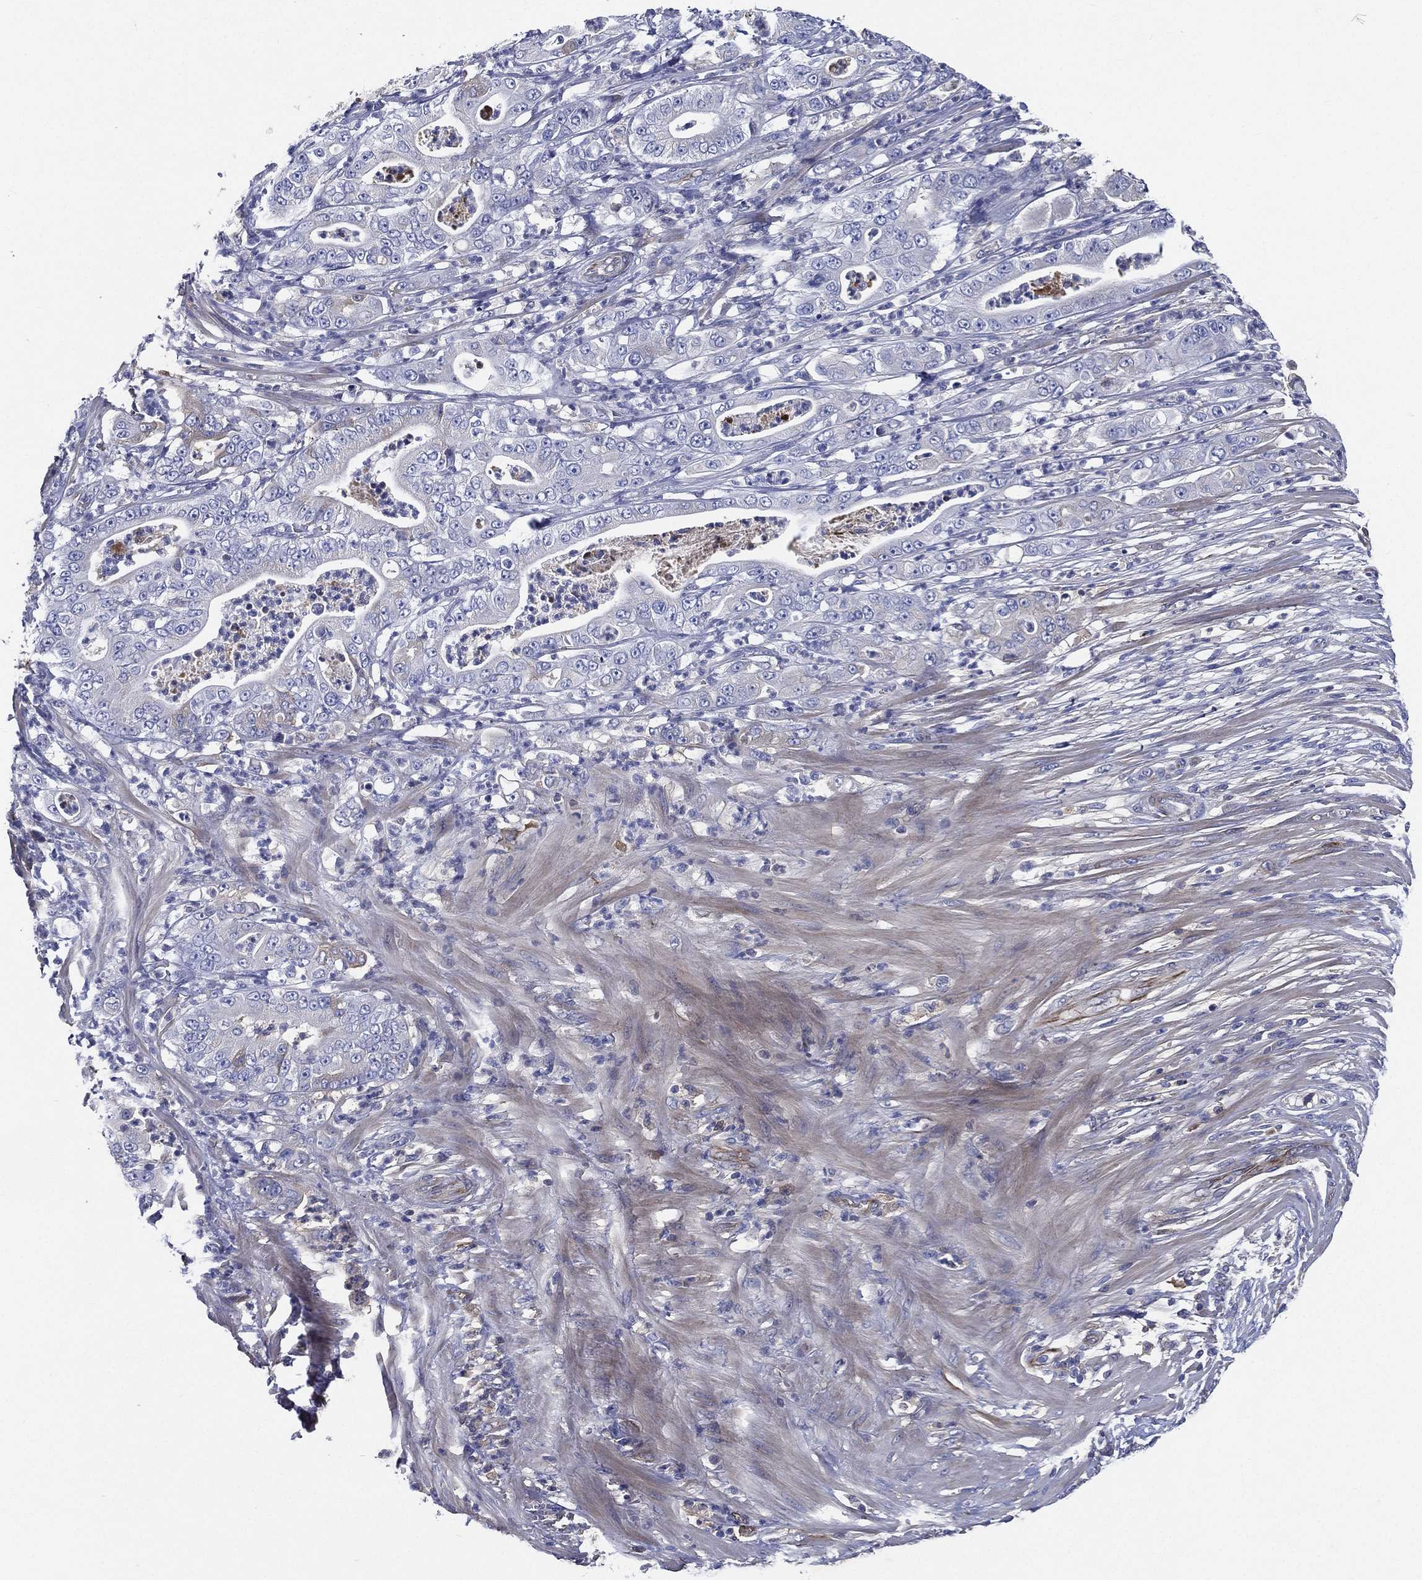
{"staining": {"intensity": "negative", "quantity": "none", "location": "none"}, "tissue": "pancreatic cancer", "cell_type": "Tumor cells", "image_type": "cancer", "snomed": [{"axis": "morphology", "description": "Adenocarcinoma, NOS"}, {"axis": "topography", "description": "Pancreas"}], "caption": "There is no significant staining in tumor cells of pancreatic adenocarcinoma.", "gene": "TMPRSS11D", "patient": {"sex": "male", "age": 71}}